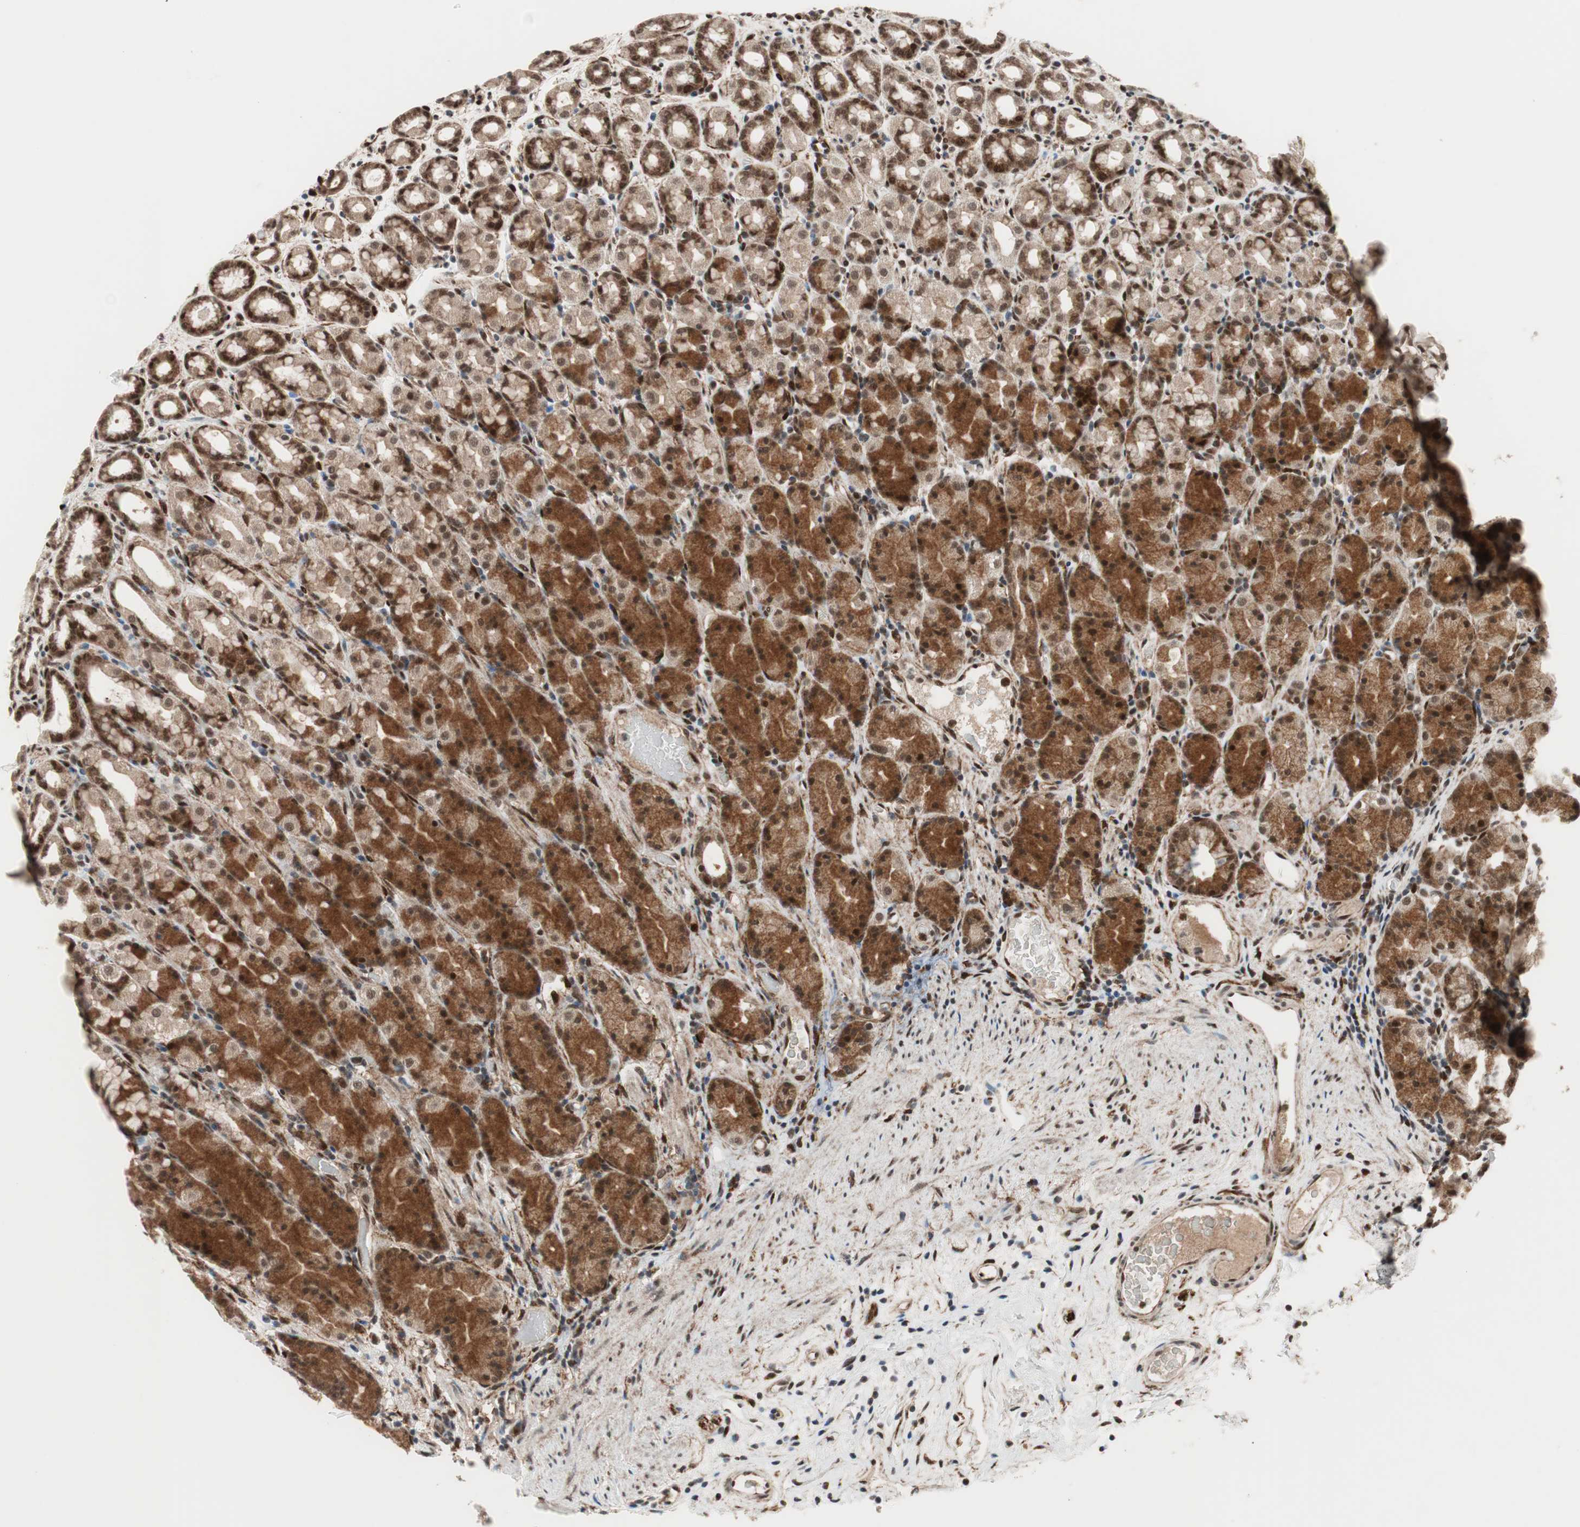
{"staining": {"intensity": "strong", "quantity": ">75%", "location": "cytoplasmic/membranous,nuclear"}, "tissue": "stomach", "cell_type": "Glandular cells", "image_type": "normal", "snomed": [{"axis": "morphology", "description": "Normal tissue, NOS"}, {"axis": "topography", "description": "Stomach, upper"}], "caption": "Immunohistochemical staining of unremarkable human stomach displays >75% levels of strong cytoplasmic/membranous,nuclear protein expression in about >75% of glandular cells. (Brightfield microscopy of DAB IHC at high magnification).", "gene": "TCF12", "patient": {"sex": "male", "age": 68}}